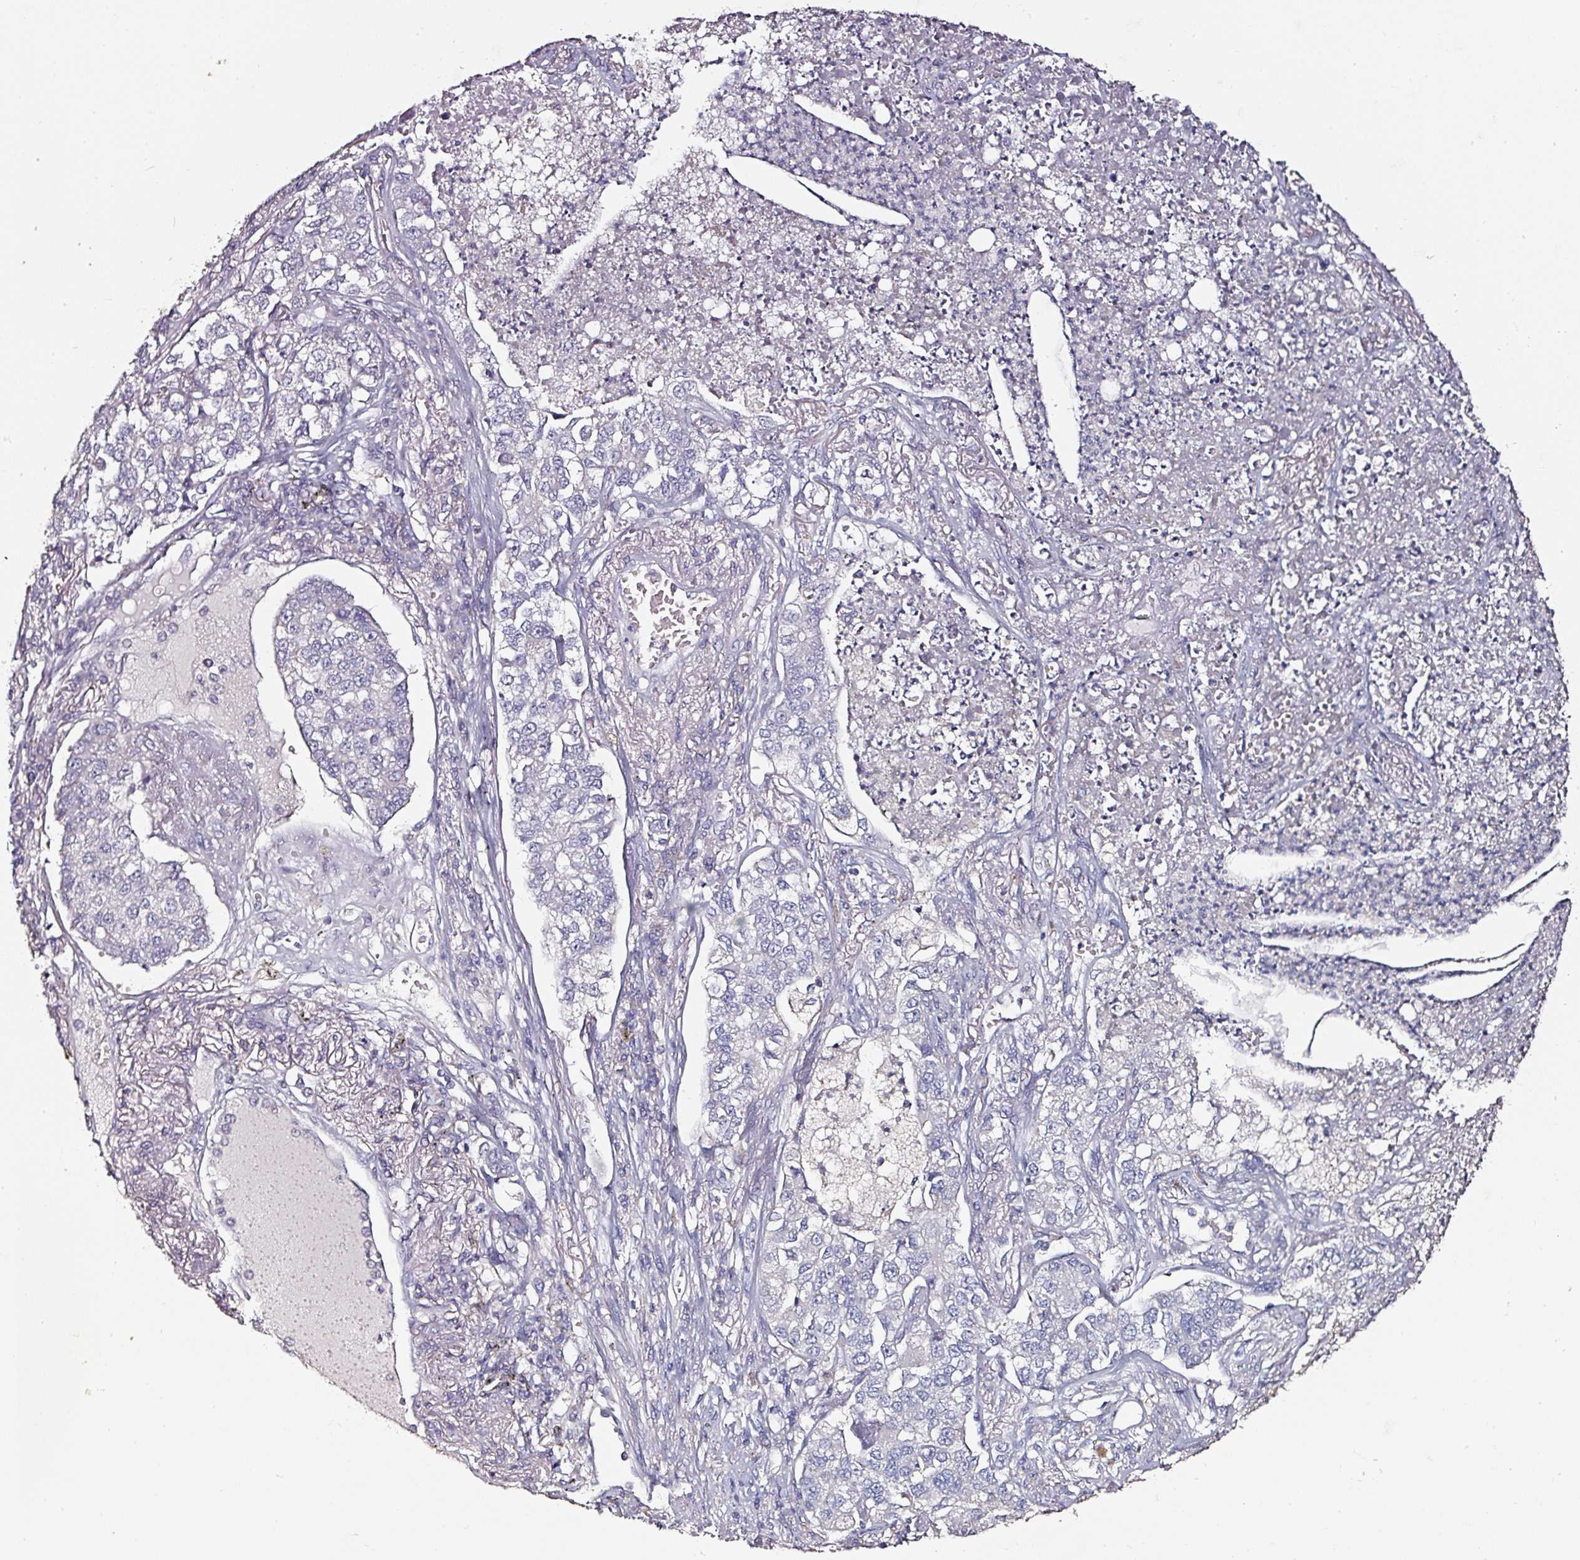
{"staining": {"intensity": "negative", "quantity": "none", "location": "none"}, "tissue": "lung cancer", "cell_type": "Tumor cells", "image_type": "cancer", "snomed": [{"axis": "morphology", "description": "Adenocarcinoma, NOS"}, {"axis": "topography", "description": "Lung"}], "caption": "Immunohistochemical staining of human lung cancer (adenocarcinoma) reveals no significant staining in tumor cells.", "gene": "CAP2", "patient": {"sex": "male", "age": 49}}